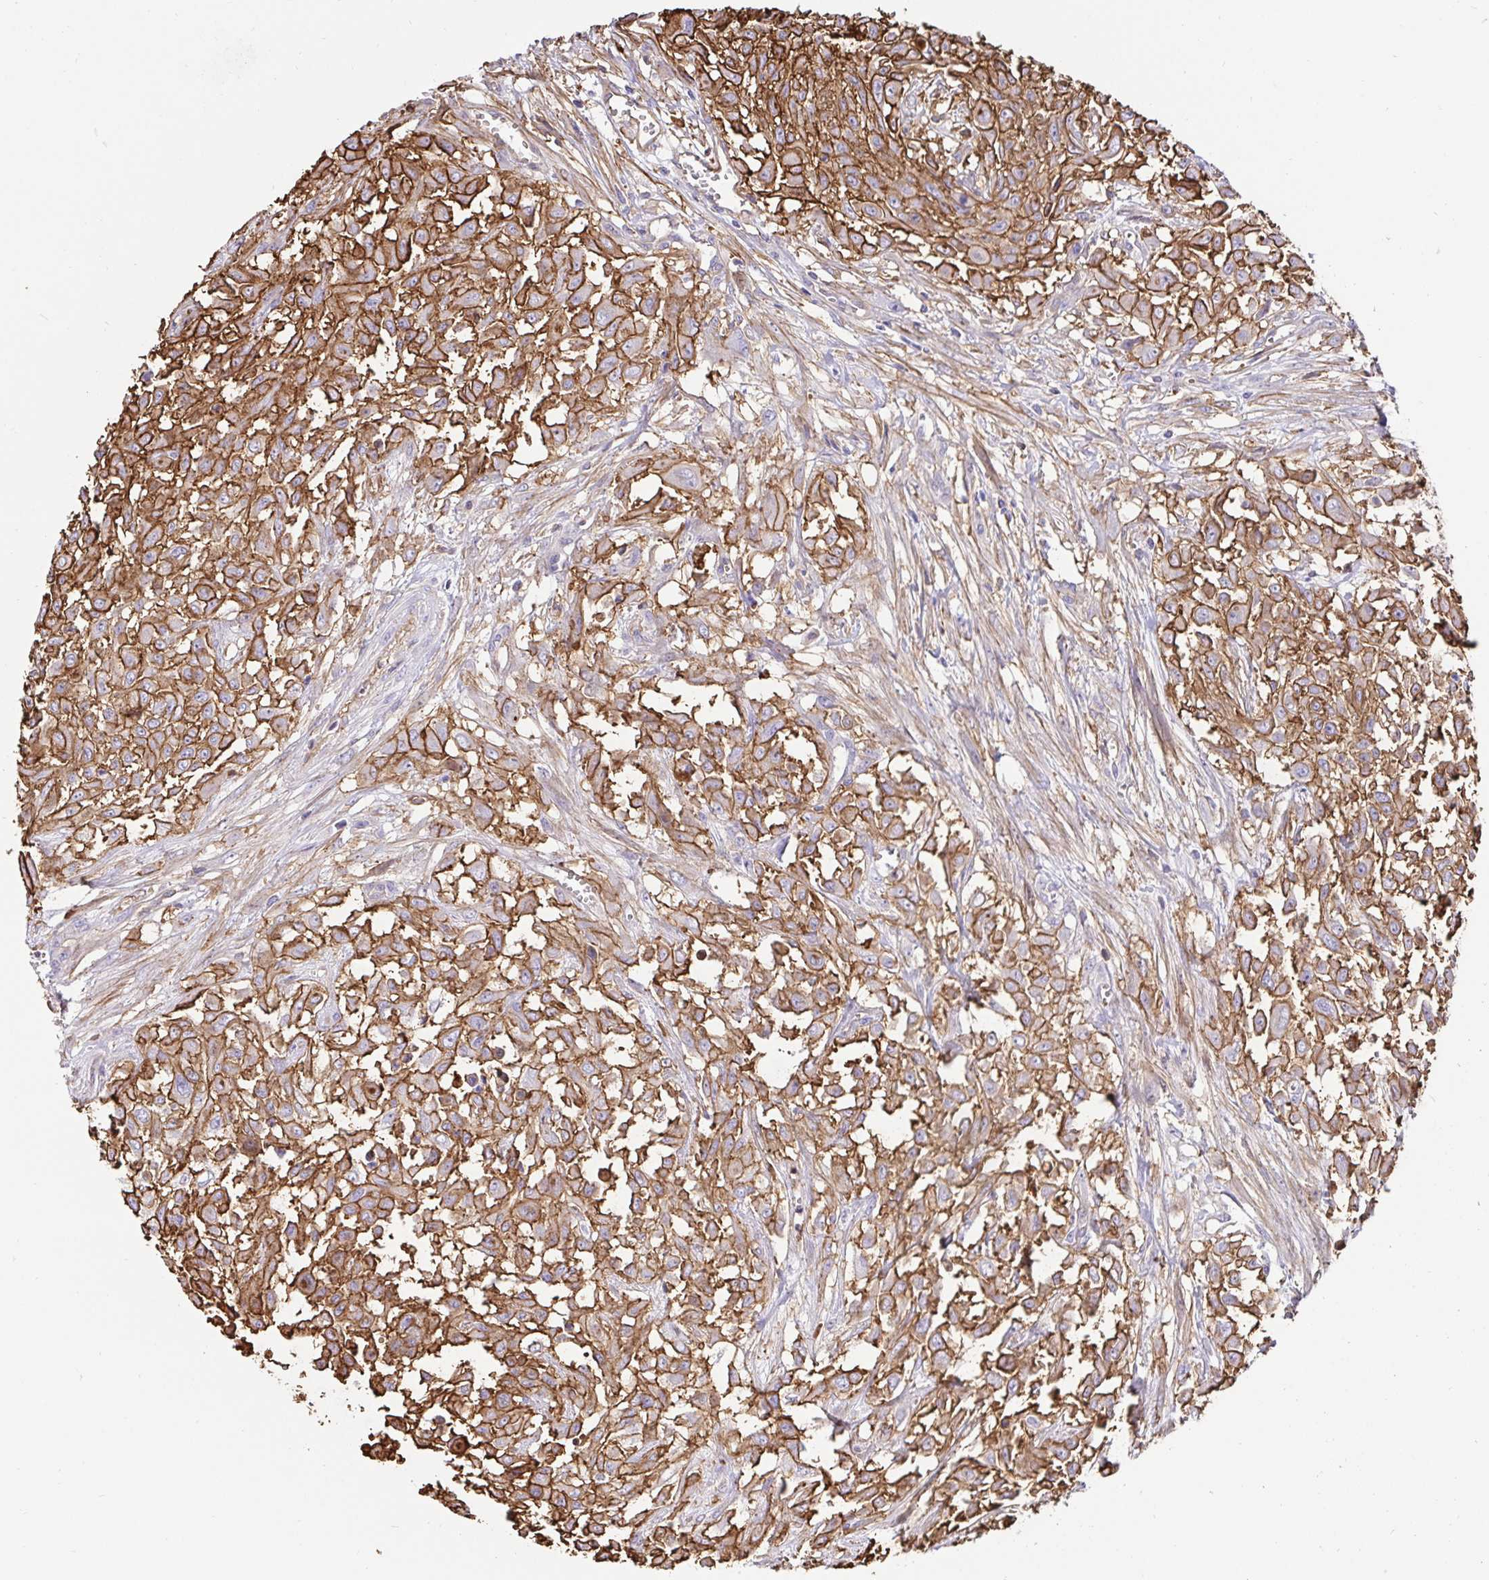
{"staining": {"intensity": "strong", "quantity": ">75%", "location": "cytoplasmic/membranous"}, "tissue": "urothelial cancer", "cell_type": "Tumor cells", "image_type": "cancer", "snomed": [{"axis": "morphology", "description": "Urothelial carcinoma, High grade"}, {"axis": "topography", "description": "Urinary bladder"}], "caption": "The histopathology image shows a brown stain indicating the presence of a protein in the cytoplasmic/membranous of tumor cells in urothelial cancer.", "gene": "ANXA2", "patient": {"sex": "male", "age": 57}}